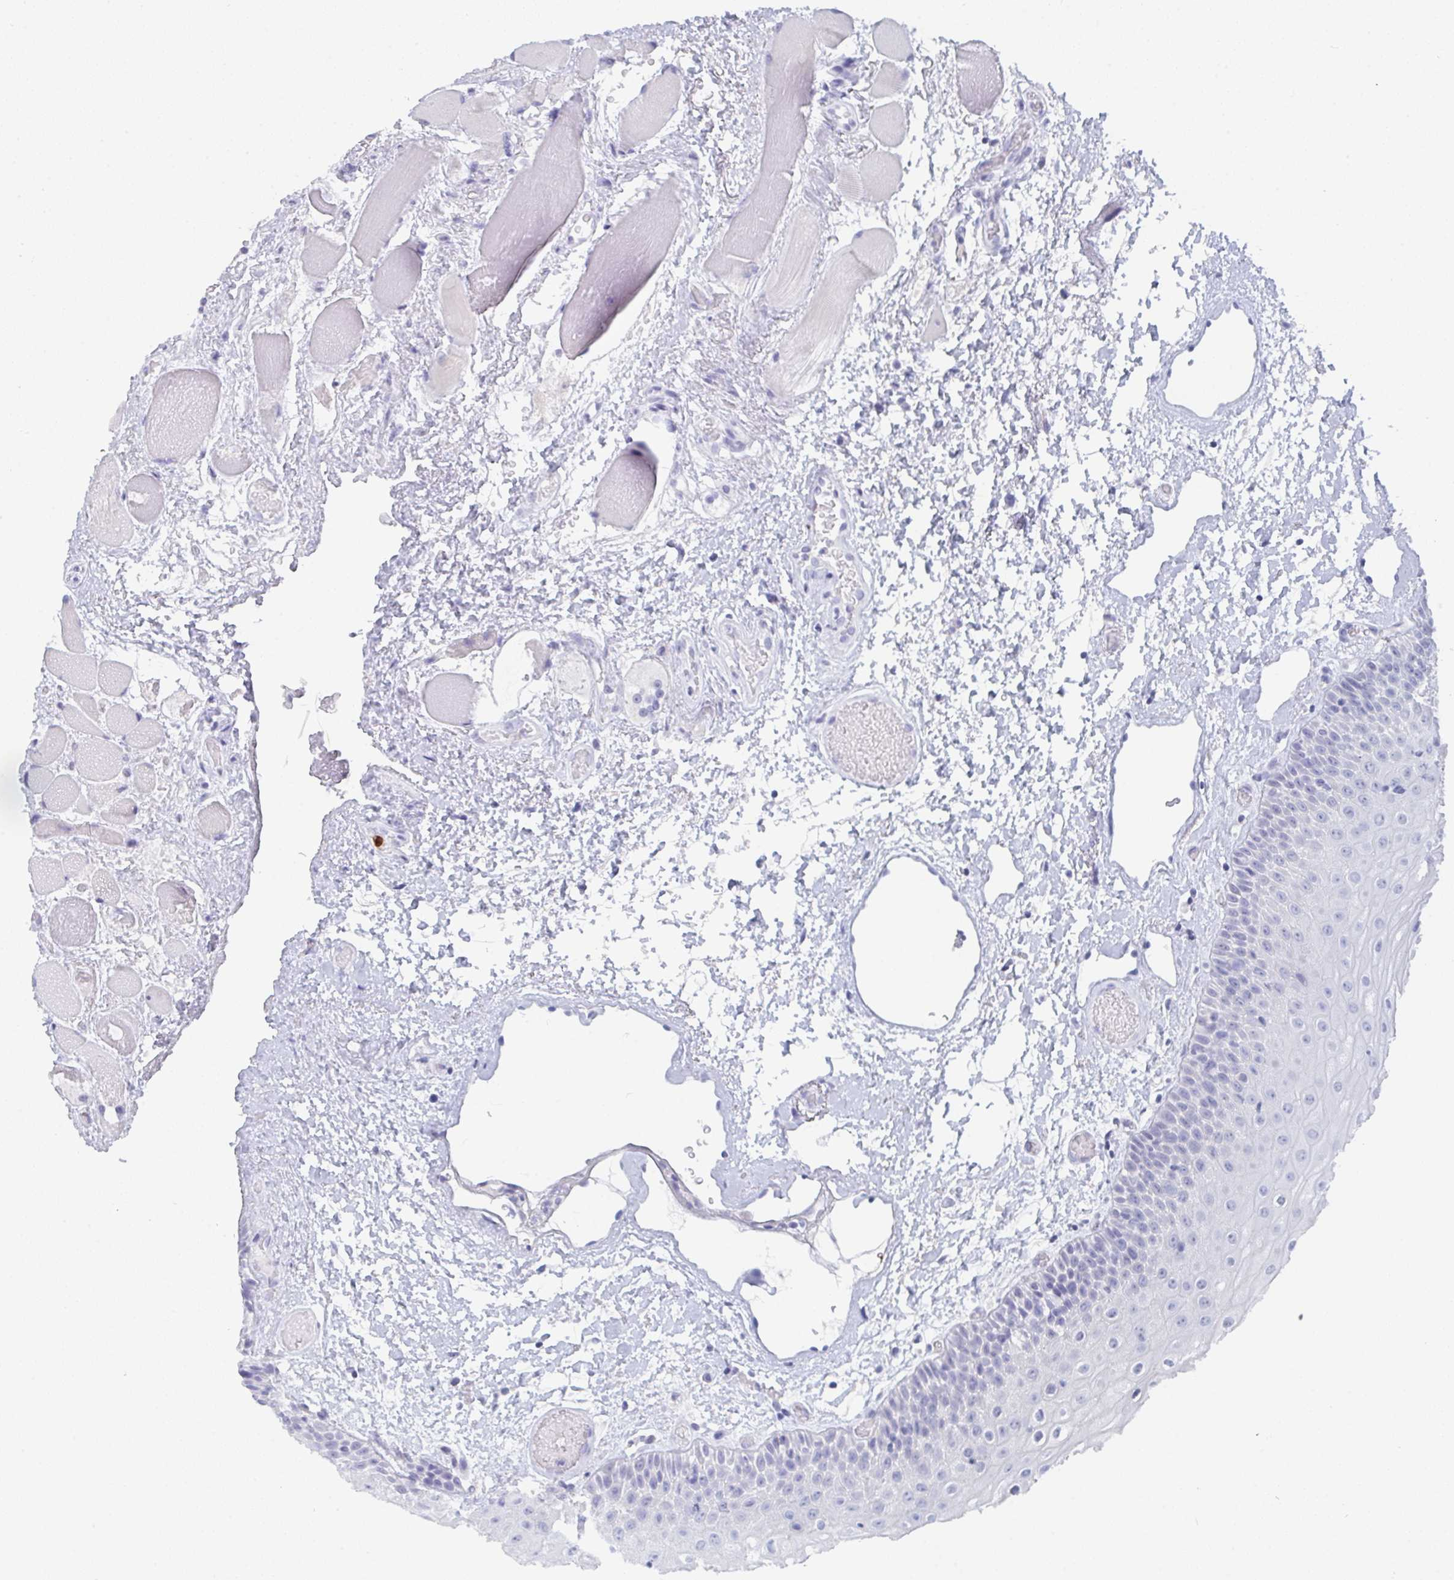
{"staining": {"intensity": "negative", "quantity": "none", "location": "none"}, "tissue": "oral mucosa", "cell_type": "Squamous epithelial cells", "image_type": "normal", "snomed": [{"axis": "morphology", "description": "Normal tissue, NOS"}, {"axis": "topography", "description": "Oral tissue"}], "caption": "Immunohistochemistry (IHC) image of normal human oral mucosa stained for a protein (brown), which displays no expression in squamous epithelial cells. (DAB IHC, high magnification).", "gene": "RUBCN", "patient": {"sex": "female", "age": 82}}